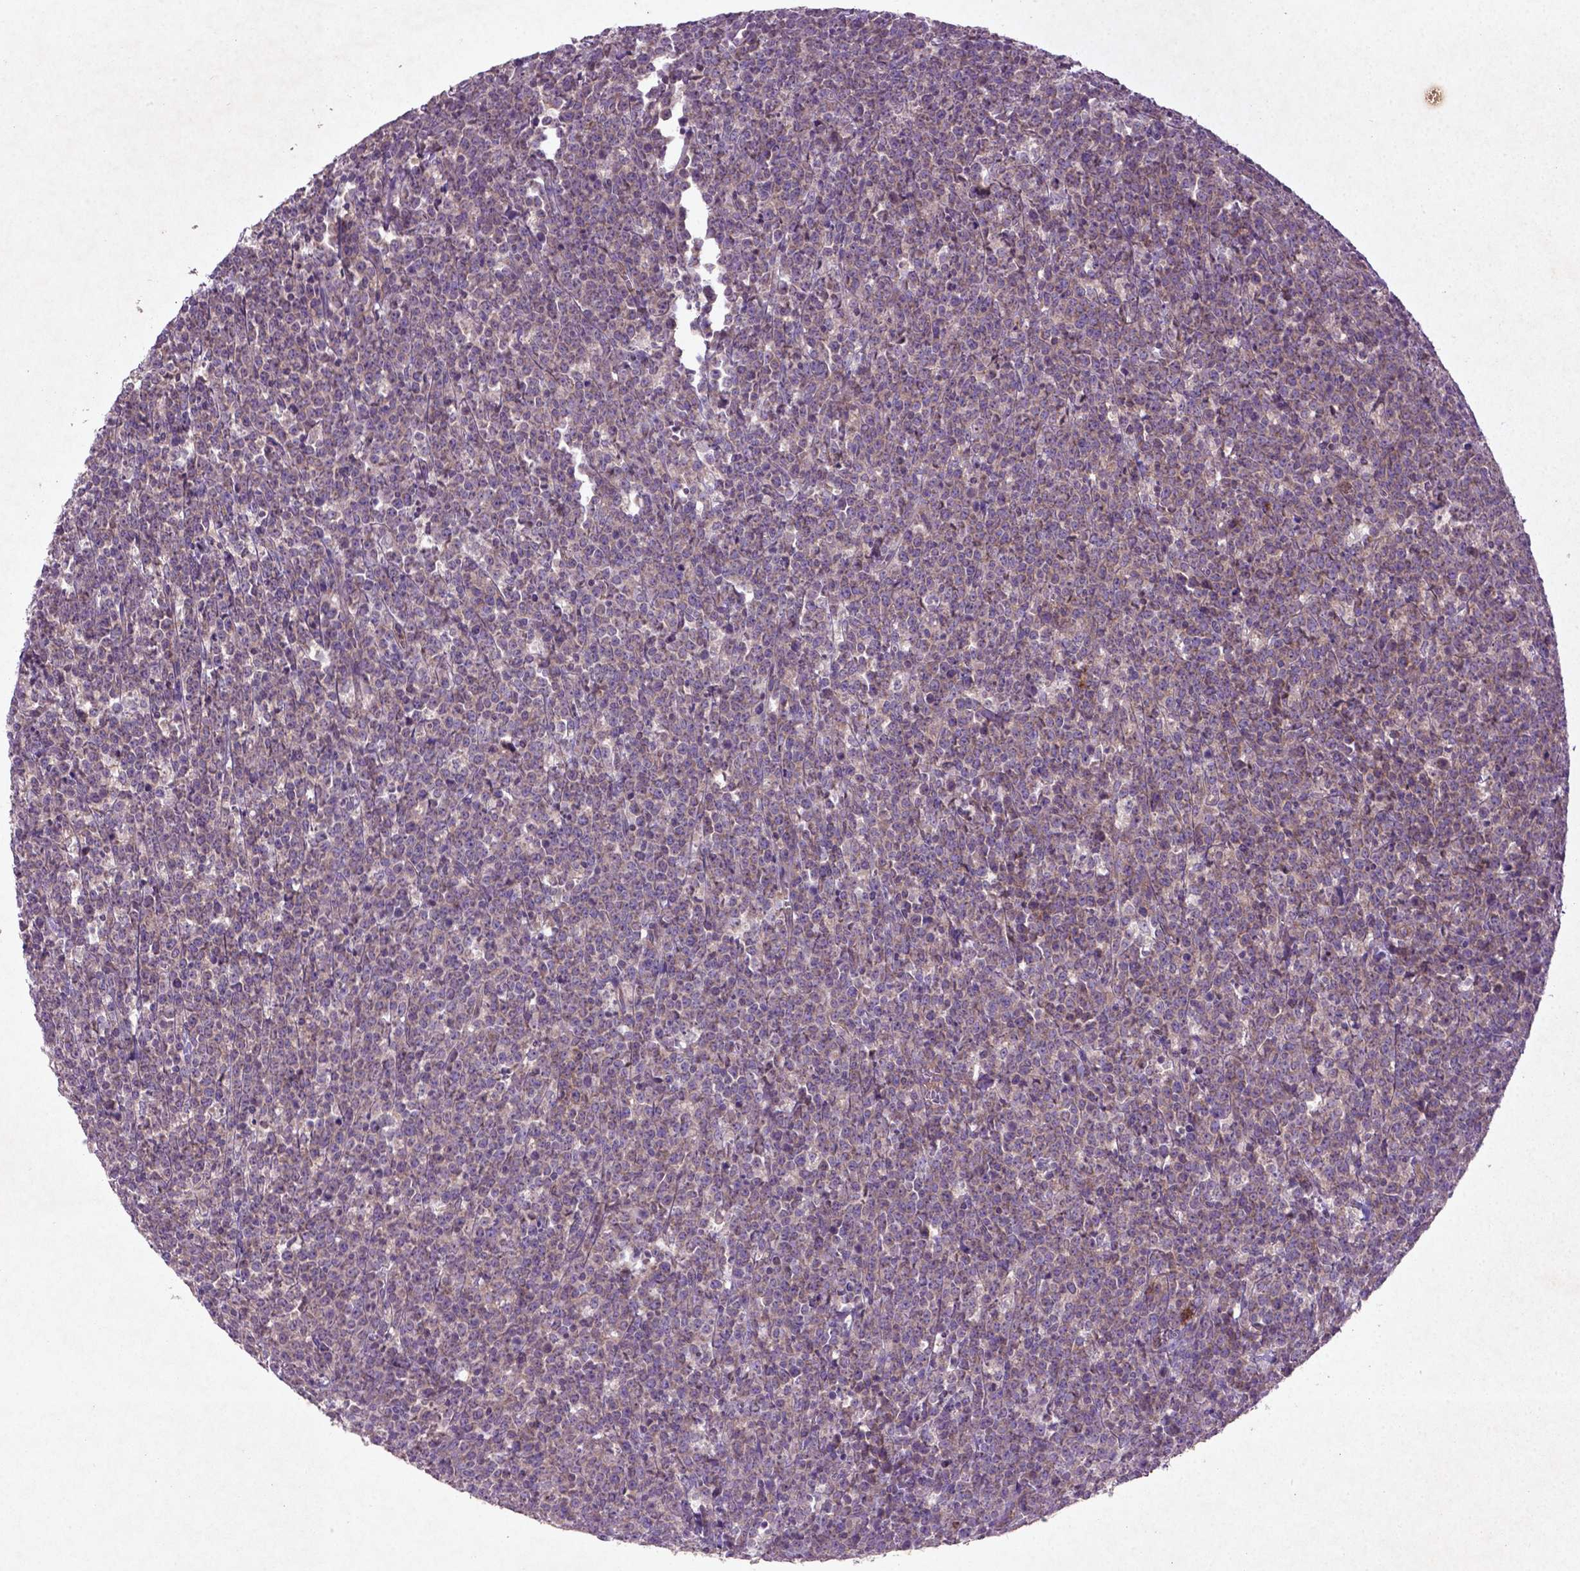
{"staining": {"intensity": "negative", "quantity": "none", "location": "none"}, "tissue": "lymphoma", "cell_type": "Tumor cells", "image_type": "cancer", "snomed": [{"axis": "morphology", "description": "Malignant lymphoma, non-Hodgkin's type, High grade"}, {"axis": "topography", "description": "Small intestine"}], "caption": "High power microscopy image of an immunohistochemistry (IHC) image of malignant lymphoma, non-Hodgkin's type (high-grade), revealing no significant positivity in tumor cells.", "gene": "MTOR", "patient": {"sex": "female", "age": 56}}